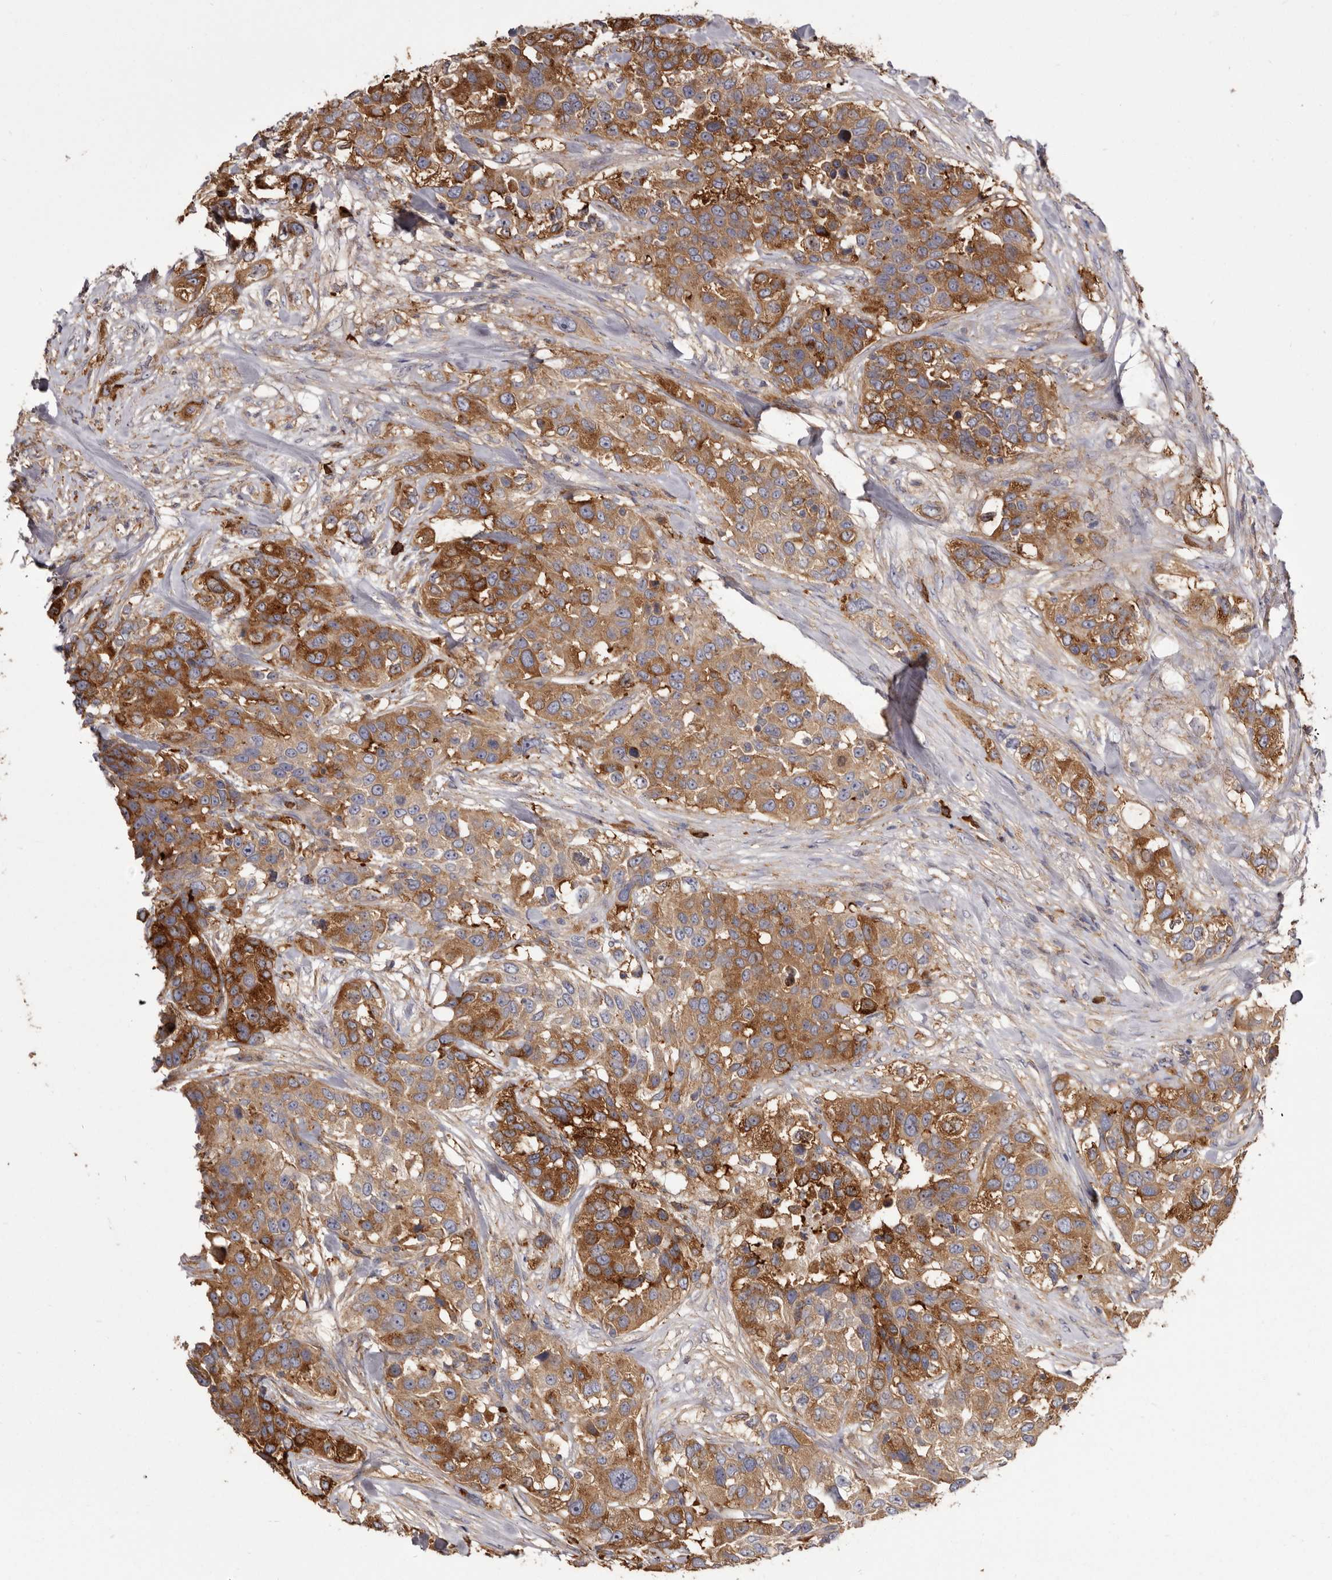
{"staining": {"intensity": "moderate", "quantity": ">75%", "location": "cytoplasmic/membranous"}, "tissue": "urothelial cancer", "cell_type": "Tumor cells", "image_type": "cancer", "snomed": [{"axis": "morphology", "description": "Urothelial carcinoma, High grade"}, {"axis": "topography", "description": "Urinary bladder"}], "caption": "DAB immunohistochemical staining of human high-grade urothelial carcinoma demonstrates moderate cytoplasmic/membranous protein expression in about >75% of tumor cells. Using DAB (brown) and hematoxylin (blue) stains, captured at high magnification using brightfield microscopy.", "gene": "TPD52", "patient": {"sex": "female", "age": 80}}